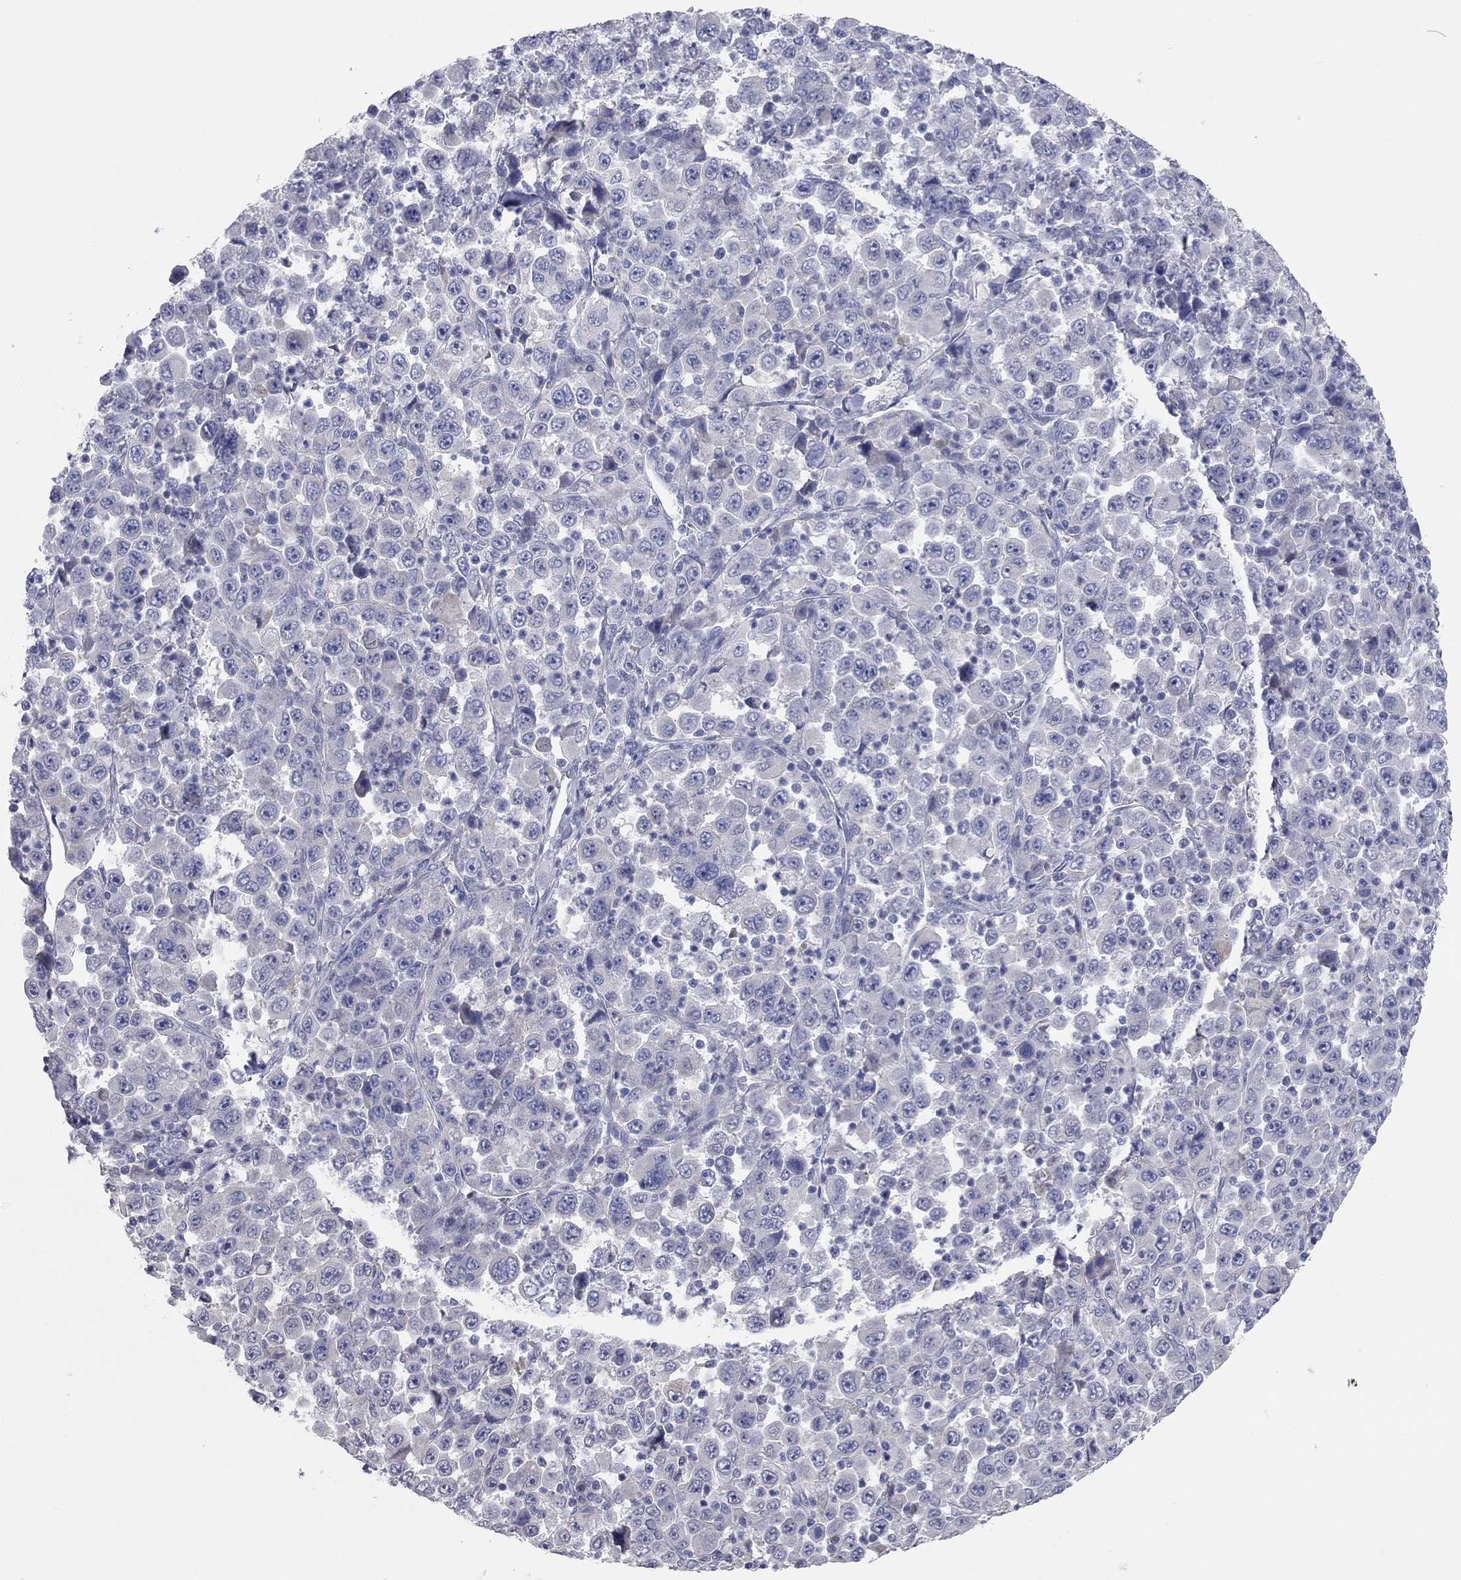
{"staining": {"intensity": "negative", "quantity": "none", "location": "none"}, "tissue": "stomach cancer", "cell_type": "Tumor cells", "image_type": "cancer", "snomed": [{"axis": "morphology", "description": "Normal tissue, NOS"}, {"axis": "morphology", "description": "Adenocarcinoma, NOS"}, {"axis": "topography", "description": "Stomach, upper"}, {"axis": "topography", "description": "Stomach"}], "caption": "Stomach cancer (adenocarcinoma) was stained to show a protein in brown. There is no significant positivity in tumor cells. (DAB IHC, high magnification).", "gene": "KCNB1", "patient": {"sex": "male", "age": 59}}